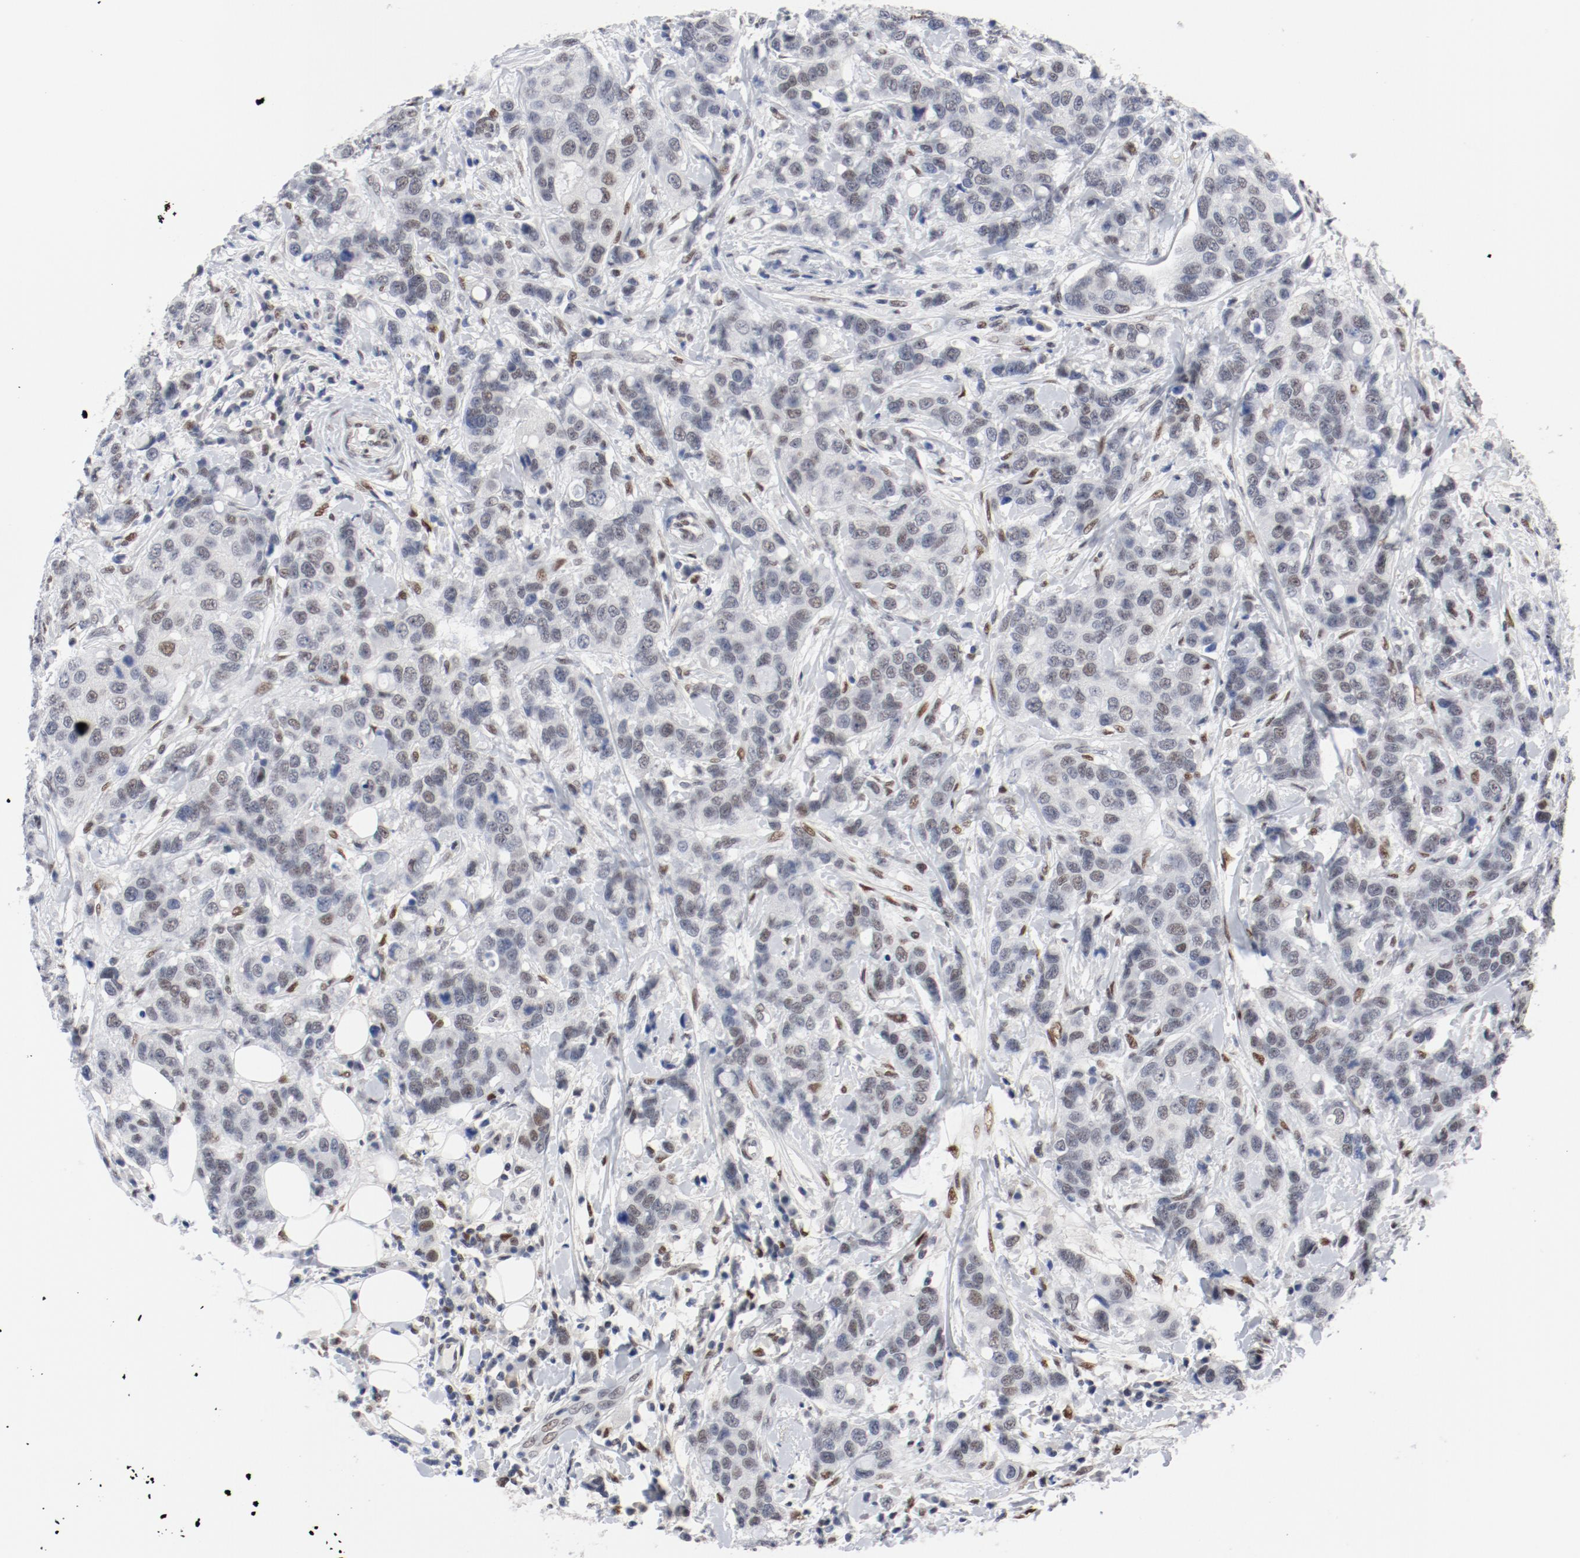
{"staining": {"intensity": "weak", "quantity": ">75%", "location": "nuclear"}, "tissue": "breast cancer", "cell_type": "Tumor cells", "image_type": "cancer", "snomed": [{"axis": "morphology", "description": "Duct carcinoma"}, {"axis": "topography", "description": "Breast"}], "caption": "Immunohistochemistry (IHC) of human intraductal carcinoma (breast) shows low levels of weak nuclear staining in approximately >75% of tumor cells.", "gene": "ARNT", "patient": {"sex": "female", "age": 27}}